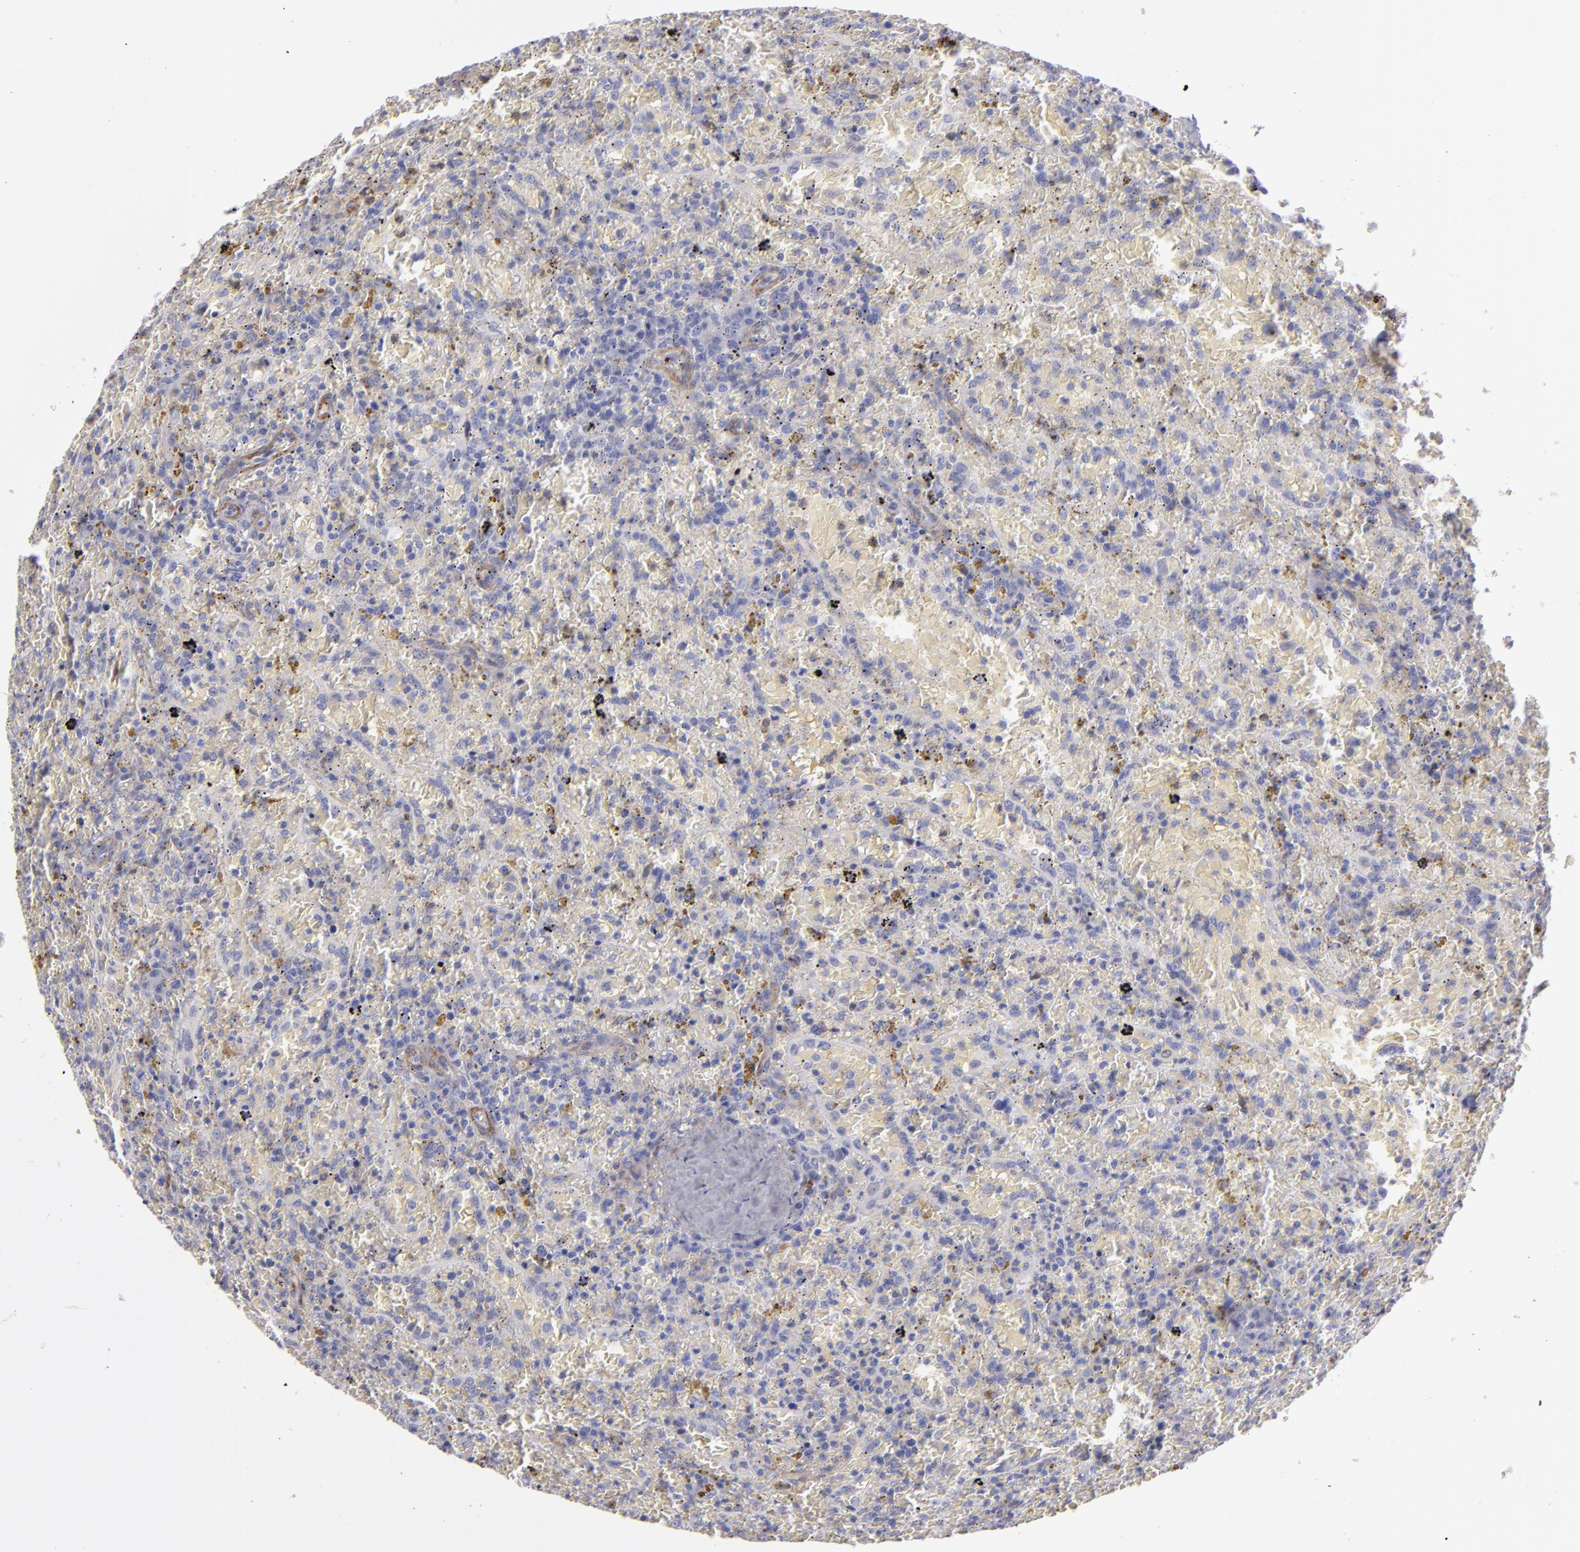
{"staining": {"intensity": "negative", "quantity": "none", "location": "none"}, "tissue": "lymphoma", "cell_type": "Tumor cells", "image_type": "cancer", "snomed": [{"axis": "morphology", "description": "Malignant lymphoma, non-Hodgkin's type, High grade"}, {"axis": "topography", "description": "Spleen"}, {"axis": "topography", "description": "Lymph node"}], "caption": "Lymphoma was stained to show a protein in brown. There is no significant staining in tumor cells. (DAB (3,3'-diaminobenzidine) immunohistochemistry (IHC) visualized using brightfield microscopy, high magnification).", "gene": "MYH11", "patient": {"sex": "female", "age": 70}}